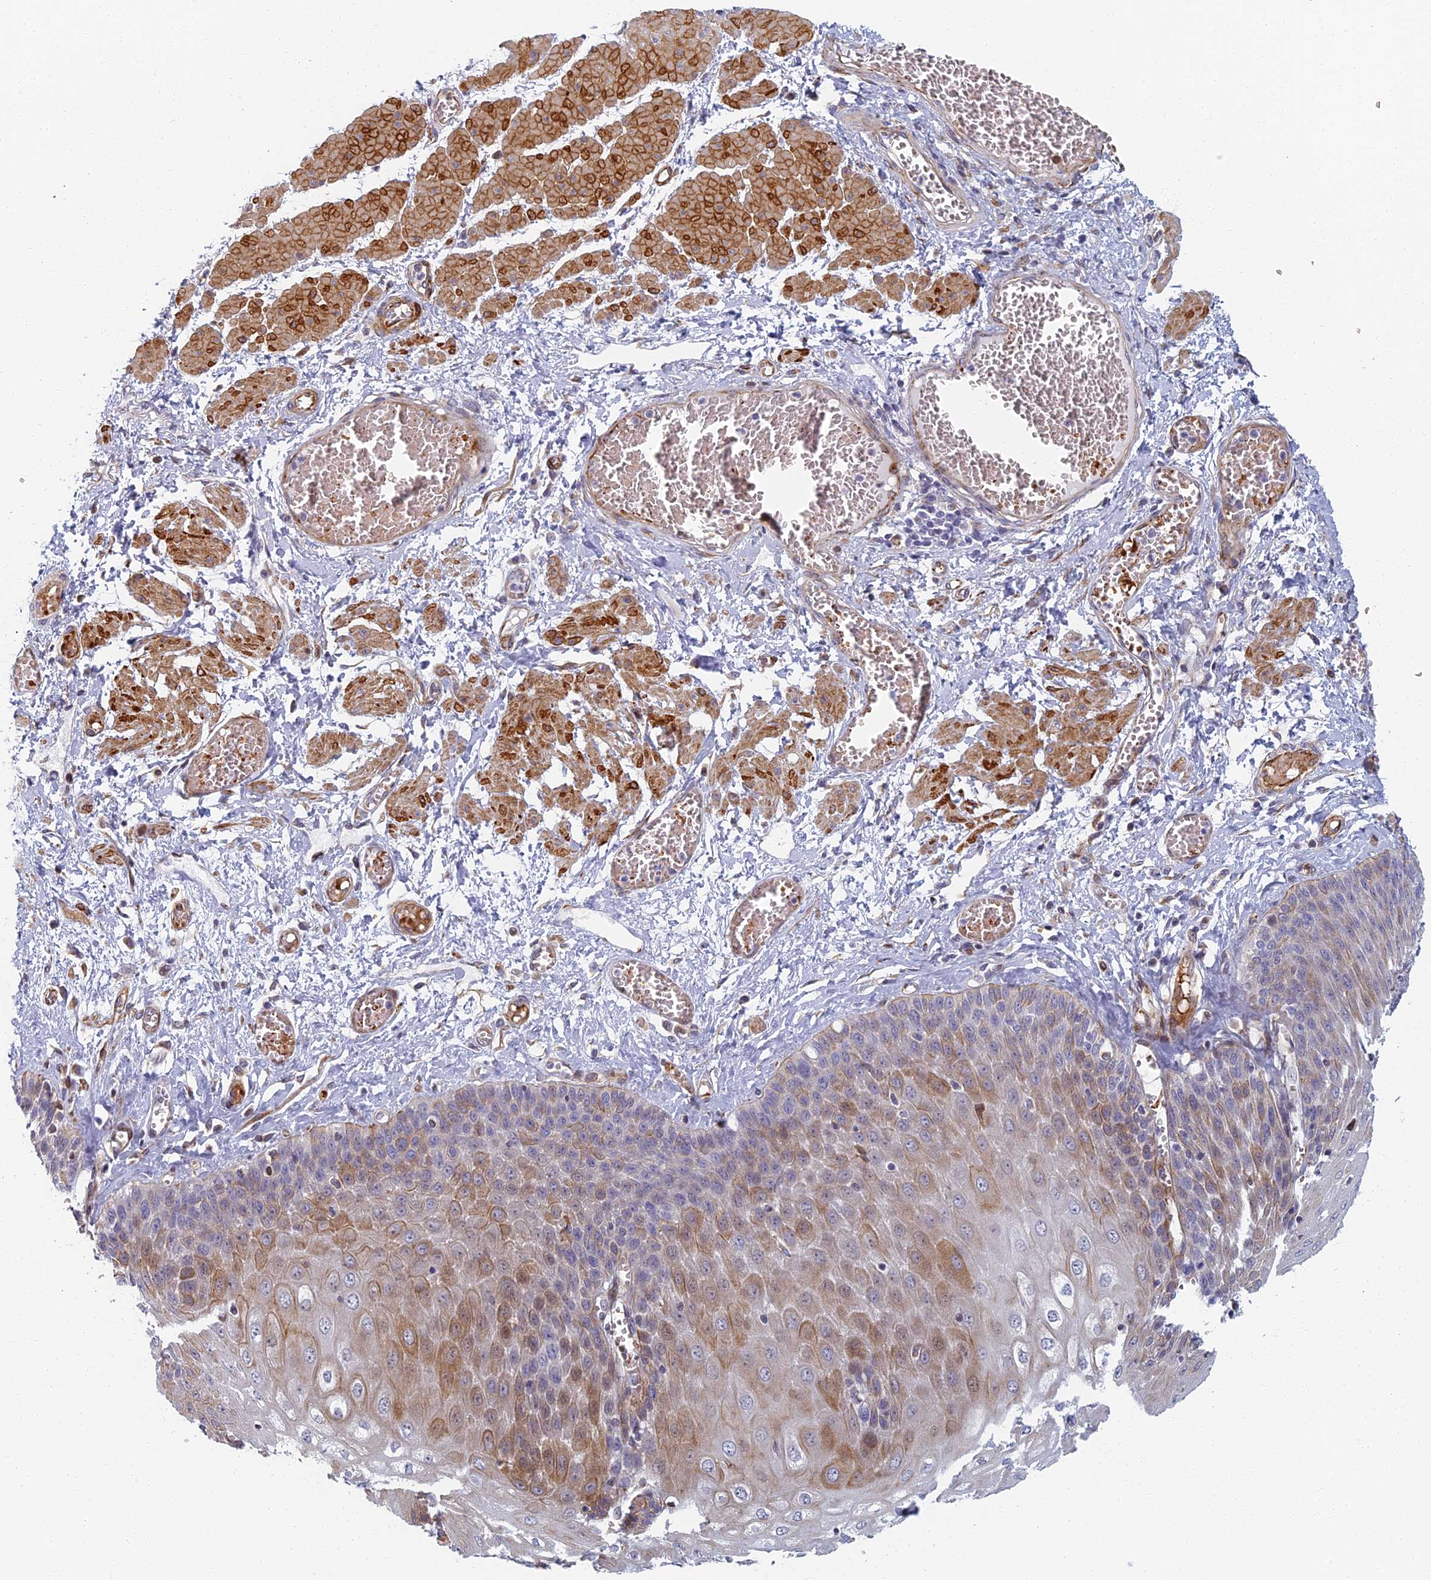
{"staining": {"intensity": "moderate", "quantity": "25%-75%", "location": "cytoplasmic/membranous"}, "tissue": "esophagus", "cell_type": "Squamous epithelial cells", "image_type": "normal", "snomed": [{"axis": "morphology", "description": "Normal tissue, NOS"}, {"axis": "topography", "description": "Esophagus"}], "caption": "Benign esophagus exhibits moderate cytoplasmic/membranous expression in about 25%-75% of squamous epithelial cells, visualized by immunohistochemistry.", "gene": "ABCB10", "patient": {"sex": "male", "age": 60}}